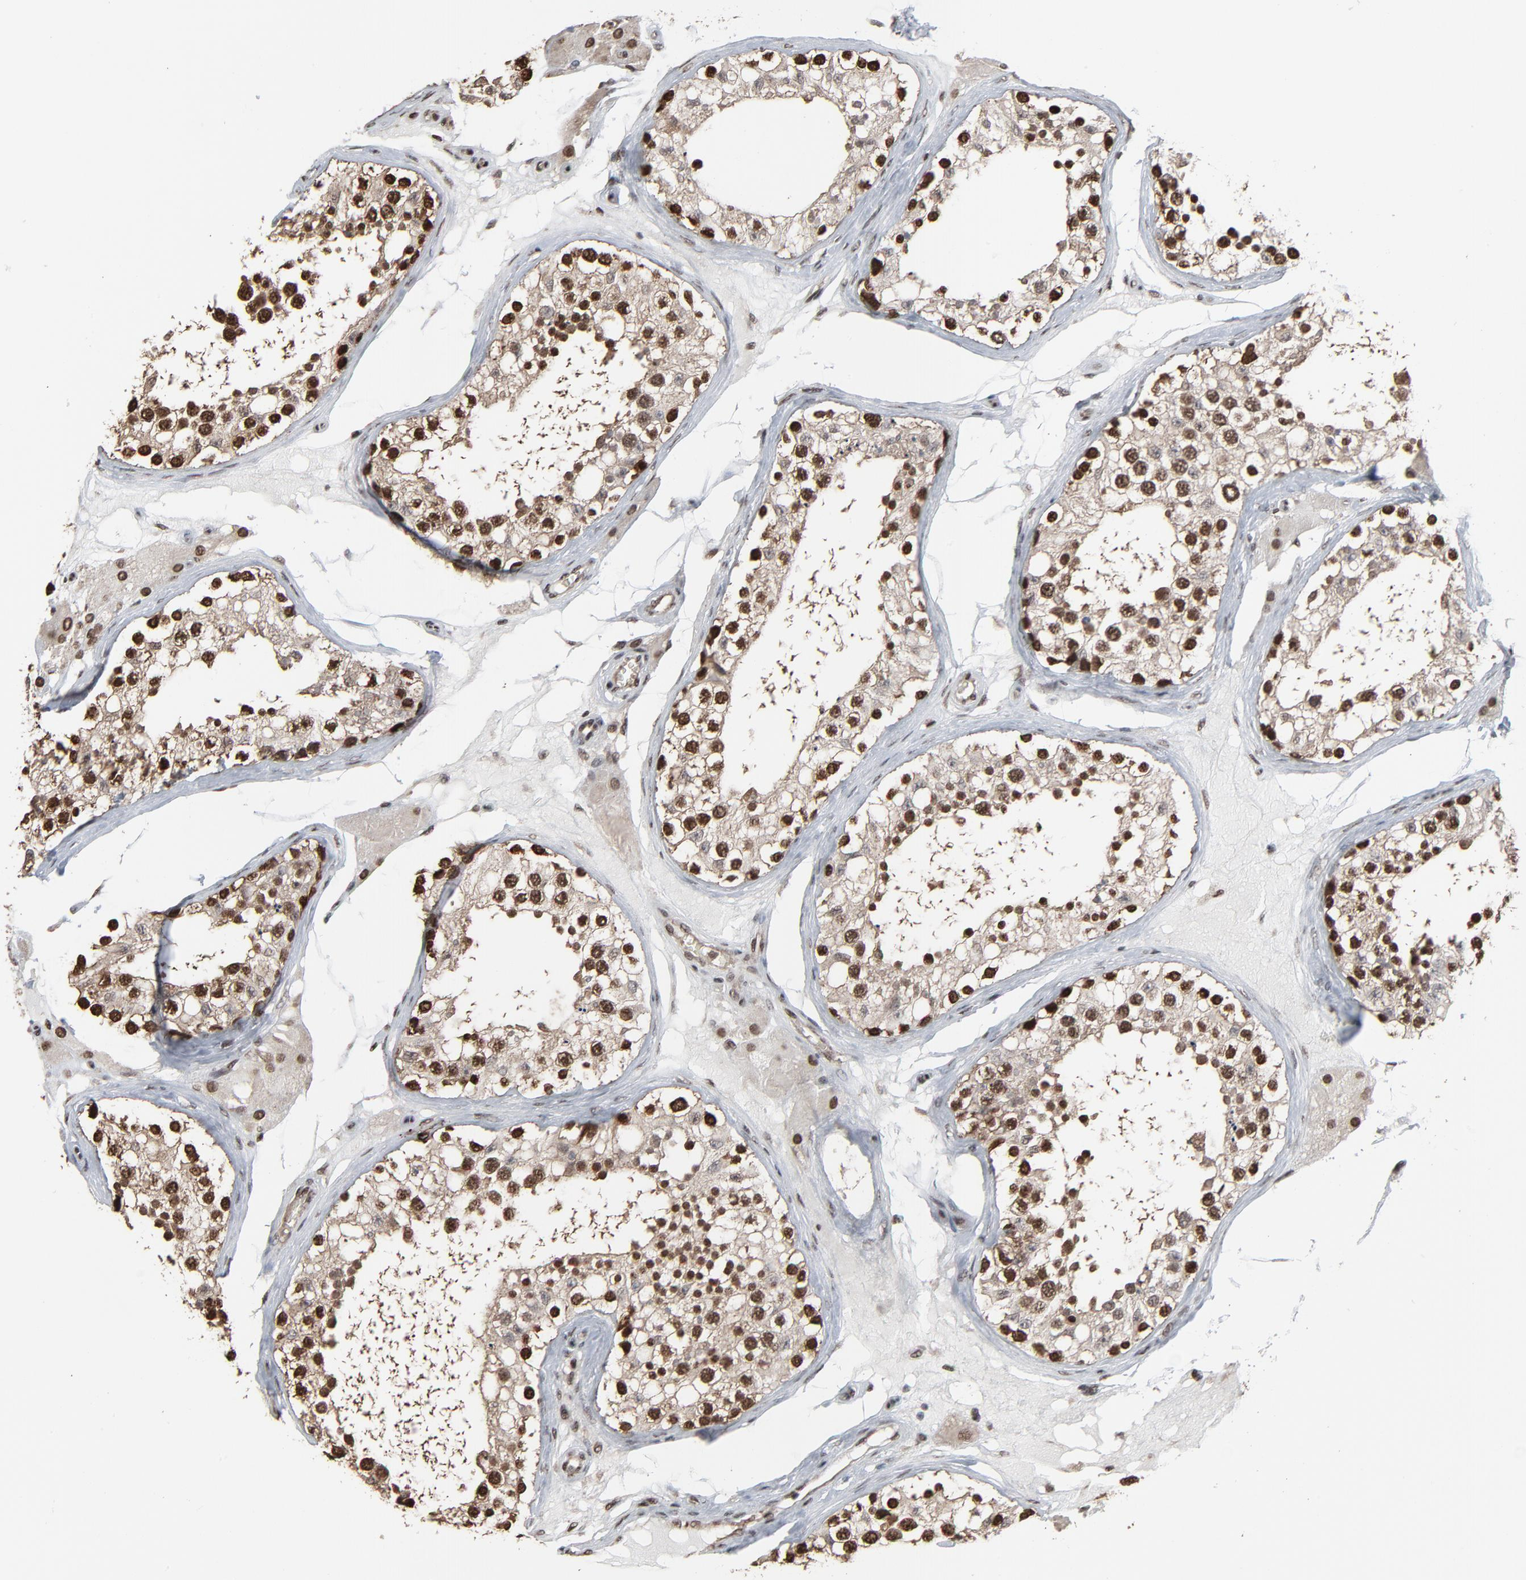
{"staining": {"intensity": "strong", "quantity": ">75%", "location": "cytoplasmic/membranous,nuclear"}, "tissue": "testis", "cell_type": "Cells in seminiferous ducts", "image_type": "normal", "snomed": [{"axis": "morphology", "description": "Normal tissue, NOS"}, {"axis": "topography", "description": "Testis"}], "caption": "Normal testis exhibits strong cytoplasmic/membranous,nuclear positivity in about >75% of cells in seminiferous ducts, visualized by immunohistochemistry. The staining was performed using DAB (3,3'-diaminobenzidine), with brown indicating positive protein expression. Nuclei are stained blue with hematoxylin.", "gene": "MEIS2", "patient": {"sex": "male", "age": 68}}